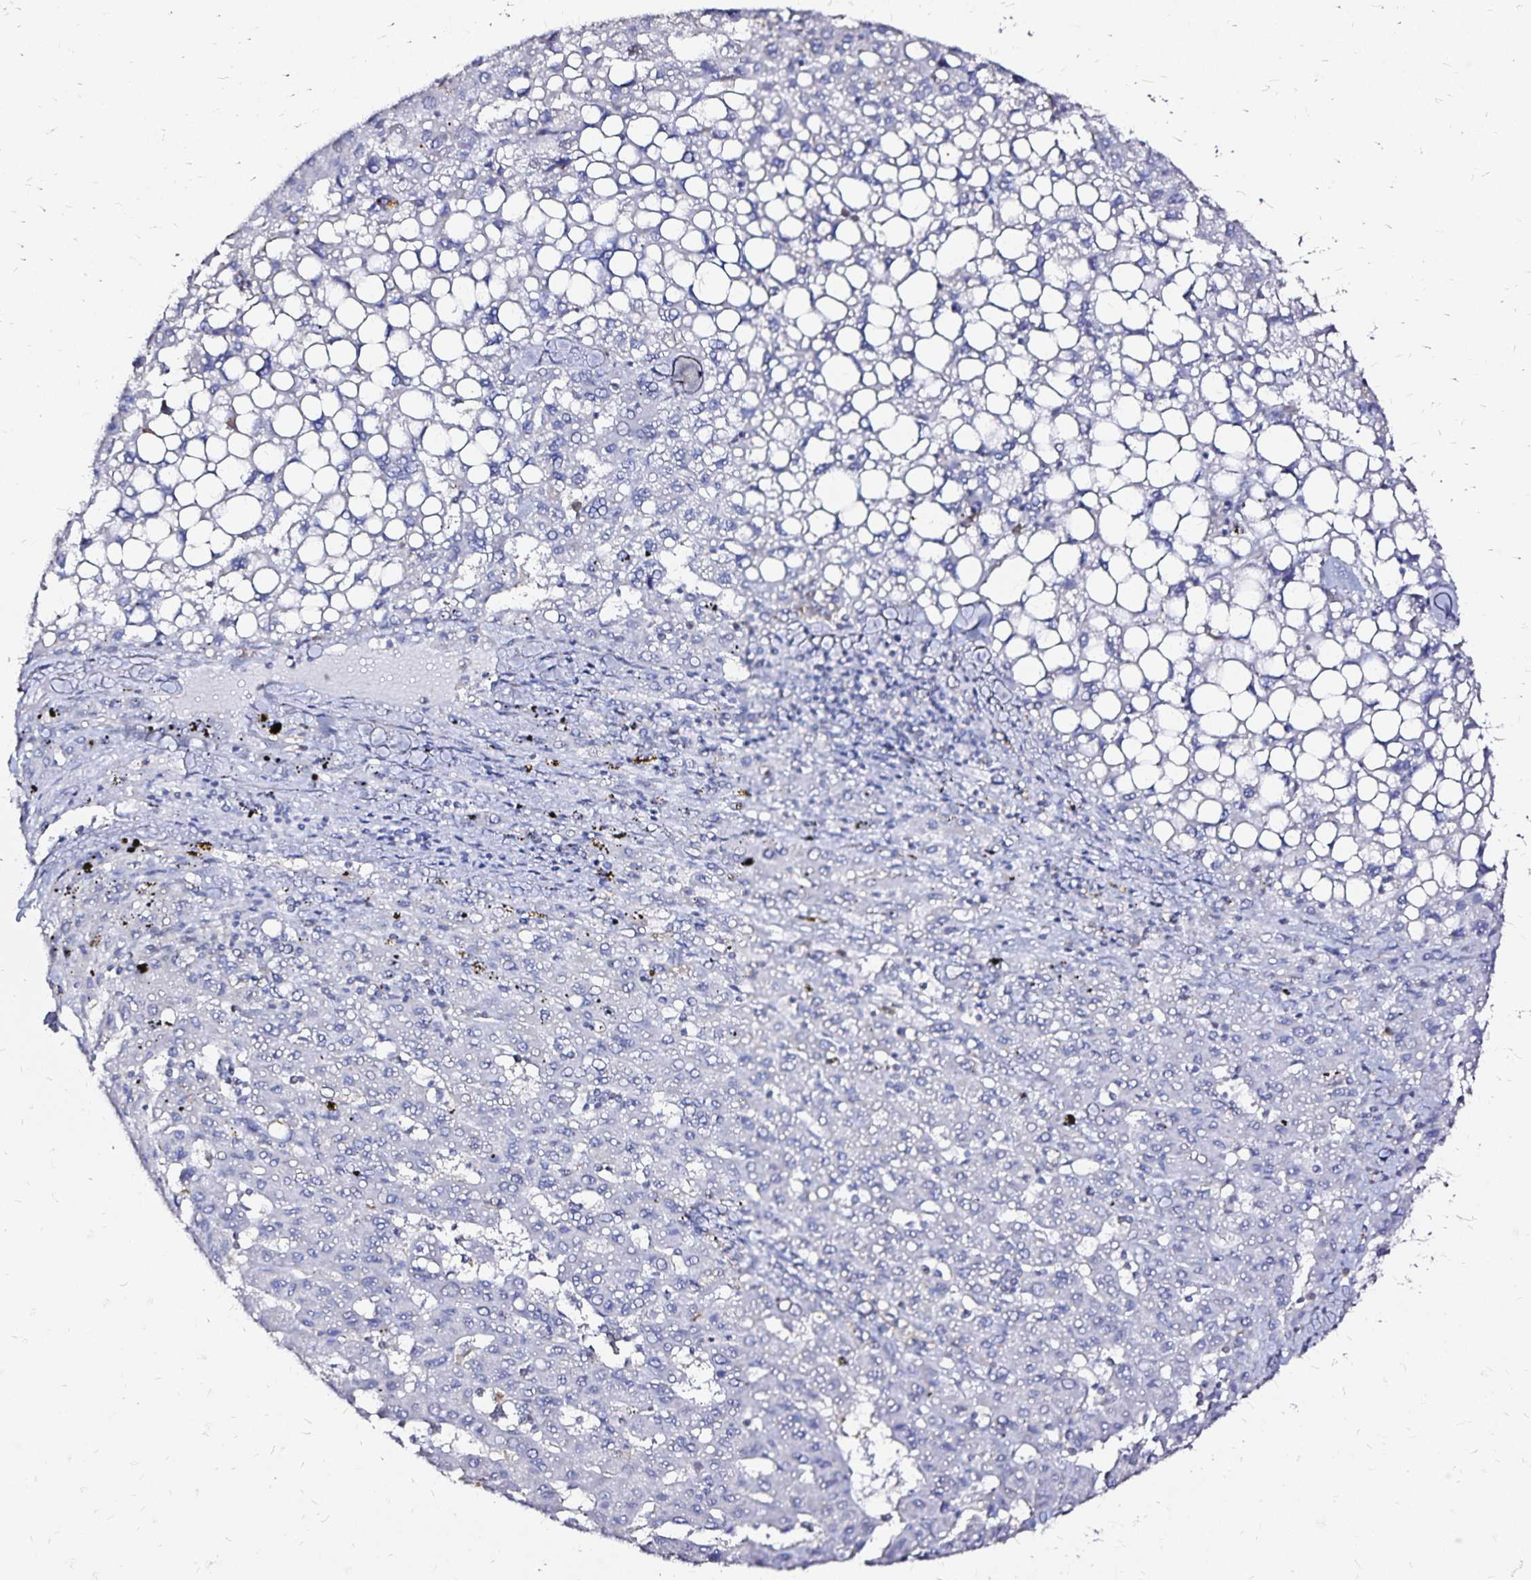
{"staining": {"intensity": "negative", "quantity": "none", "location": "none"}, "tissue": "liver cancer", "cell_type": "Tumor cells", "image_type": "cancer", "snomed": [{"axis": "morphology", "description": "Carcinoma, Hepatocellular, NOS"}, {"axis": "topography", "description": "Liver"}], "caption": "Tumor cells are negative for protein expression in human hepatocellular carcinoma (liver). (DAB IHC, high magnification).", "gene": "SLC5A1", "patient": {"sex": "female", "age": 82}}